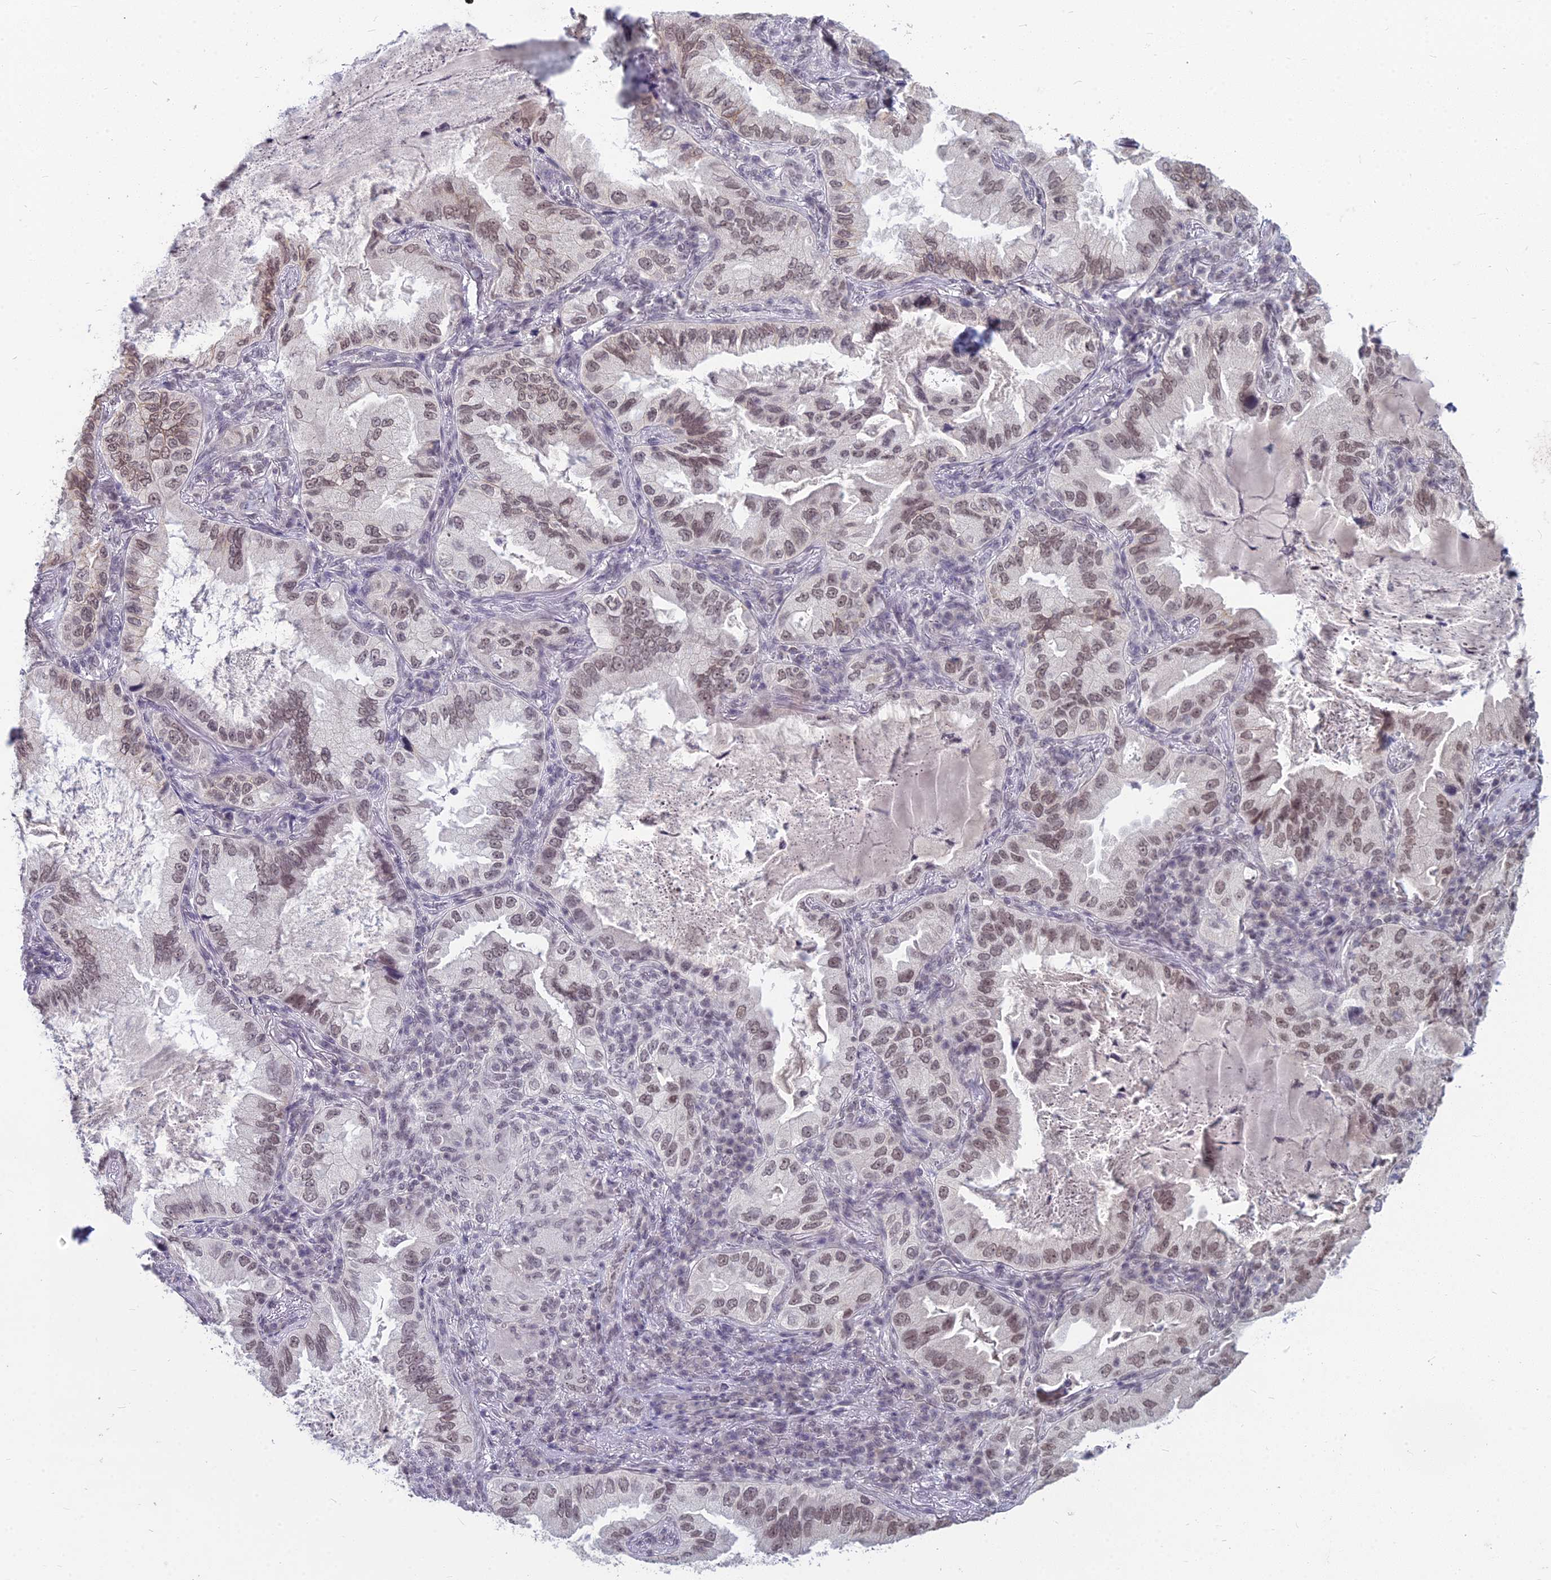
{"staining": {"intensity": "moderate", "quantity": ">75%", "location": "nuclear"}, "tissue": "lung cancer", "cell_type": "Tumor cells", "image_type": "cancer", "snomed": [{"axis": "morphology", "description": "Adenocarcinoma, NOS"}, {"axis": "topography", "description": "Lung"}], "caption": "Brown immunohistochemical staining in lung cancer exhibits moderate nuclear positivity in approximately >75% of tumor cells. Using DAB (3,3'-diaminobenzidine) (brown) and hematoxylin (blue) stains, captured at high magnification using brightfield microscopy.", "gene": "KAT7", "patient": {"sex": "female", "age": 69}}